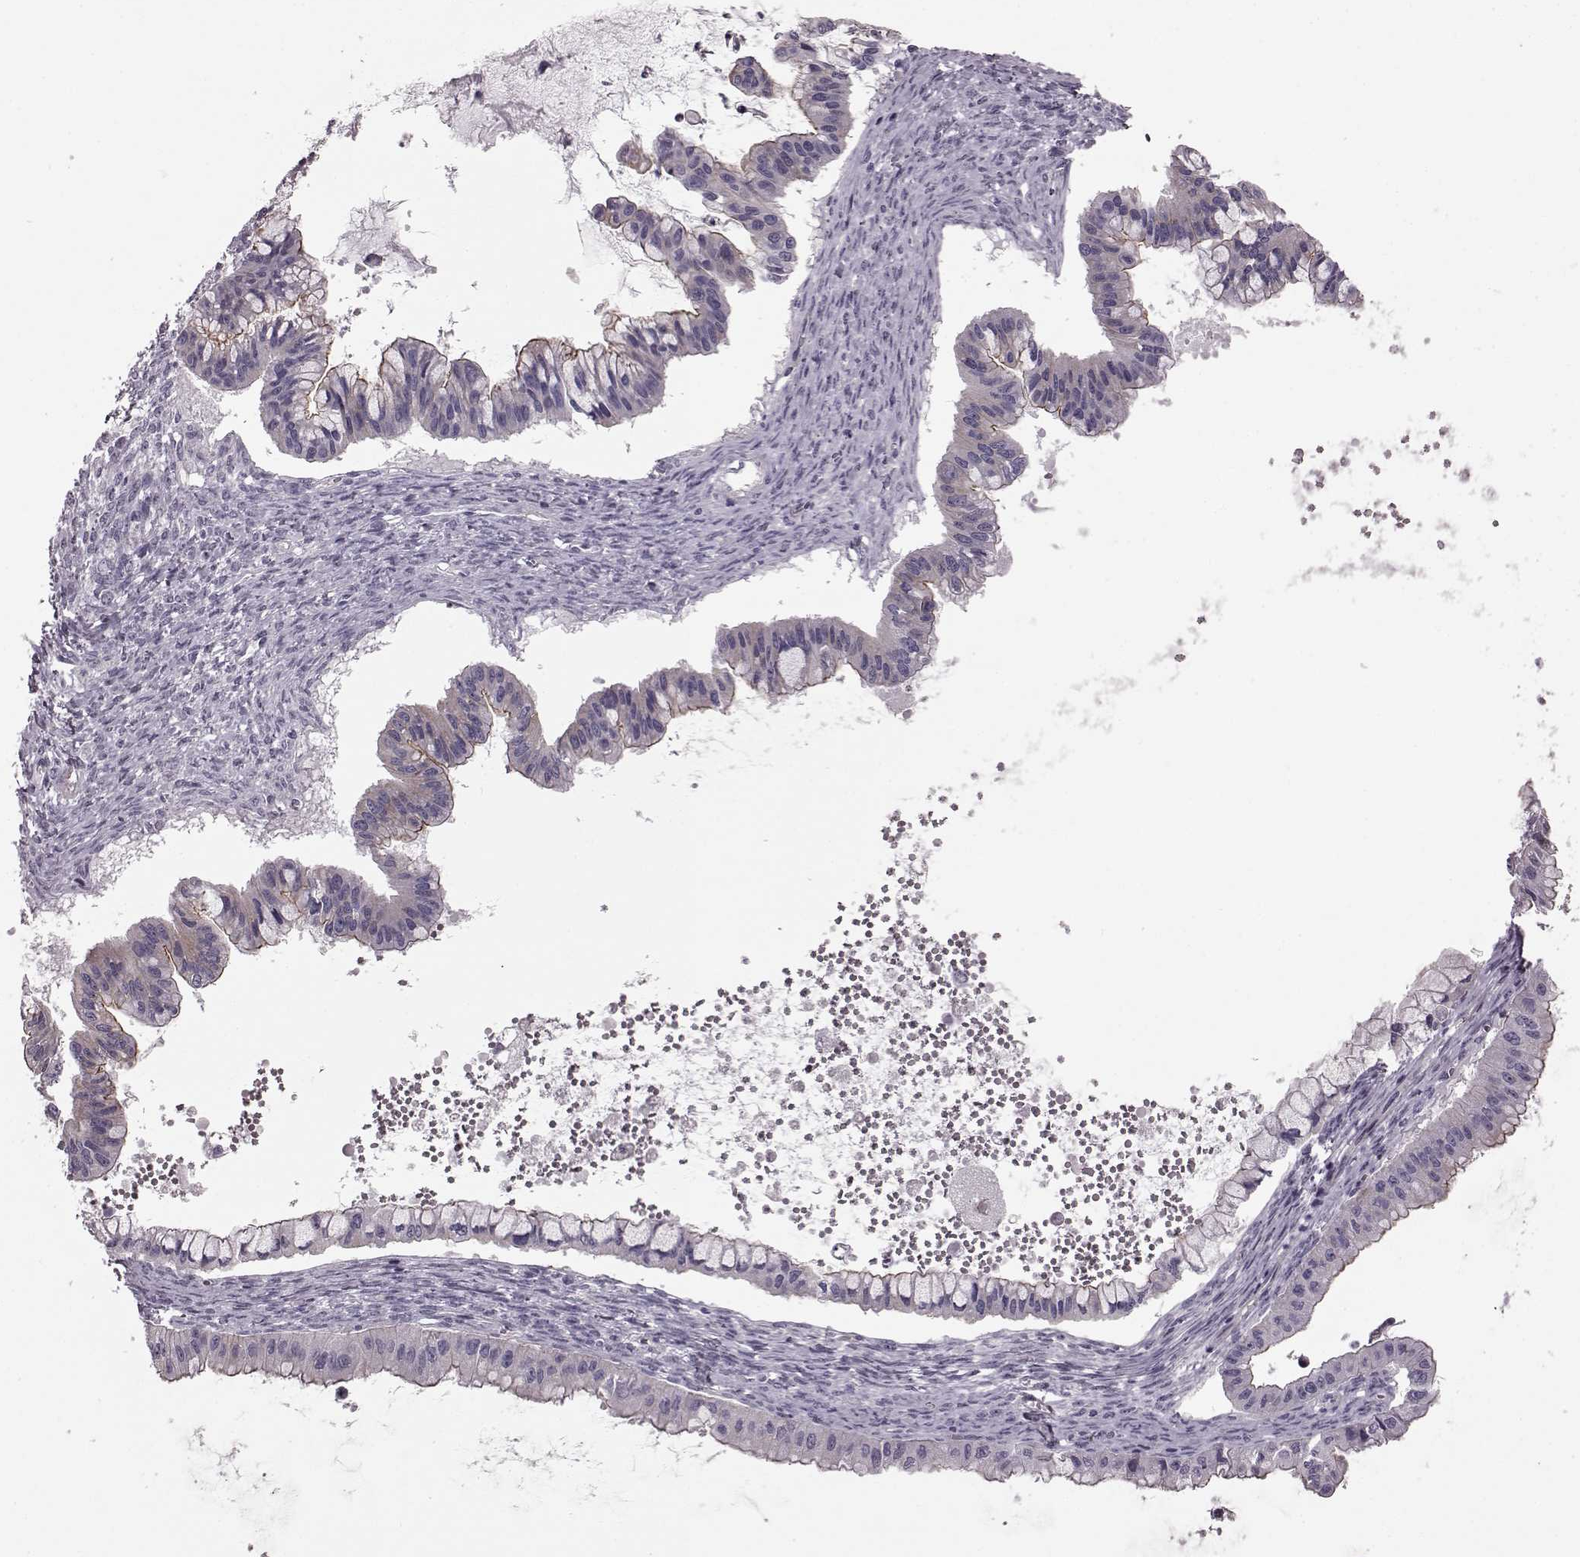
{"staining": {"intensity": "moderate", "quantity": "<25%", "location": "cytoplasmic/membranous"}, "tissue": "ovarian cancer", "cell_type": "Tumor cells", "image_type": "cancer", "snomed": [{"axis": "morphology", "description": "Cystadenocarcinoma, mucinous, NOS"}, {"axis": "topography", "description": "Ovary"}], "caption": "Ovarian cancer (mucinous cystadenocarcinoma) was stained to show a protein in brown. There is low levels of moderate cytoplasmic/membranous positivity in approximately <25% of tumor cells.", "gene": "SNTG1", "patient": {"sex": "female", "age": 72}}